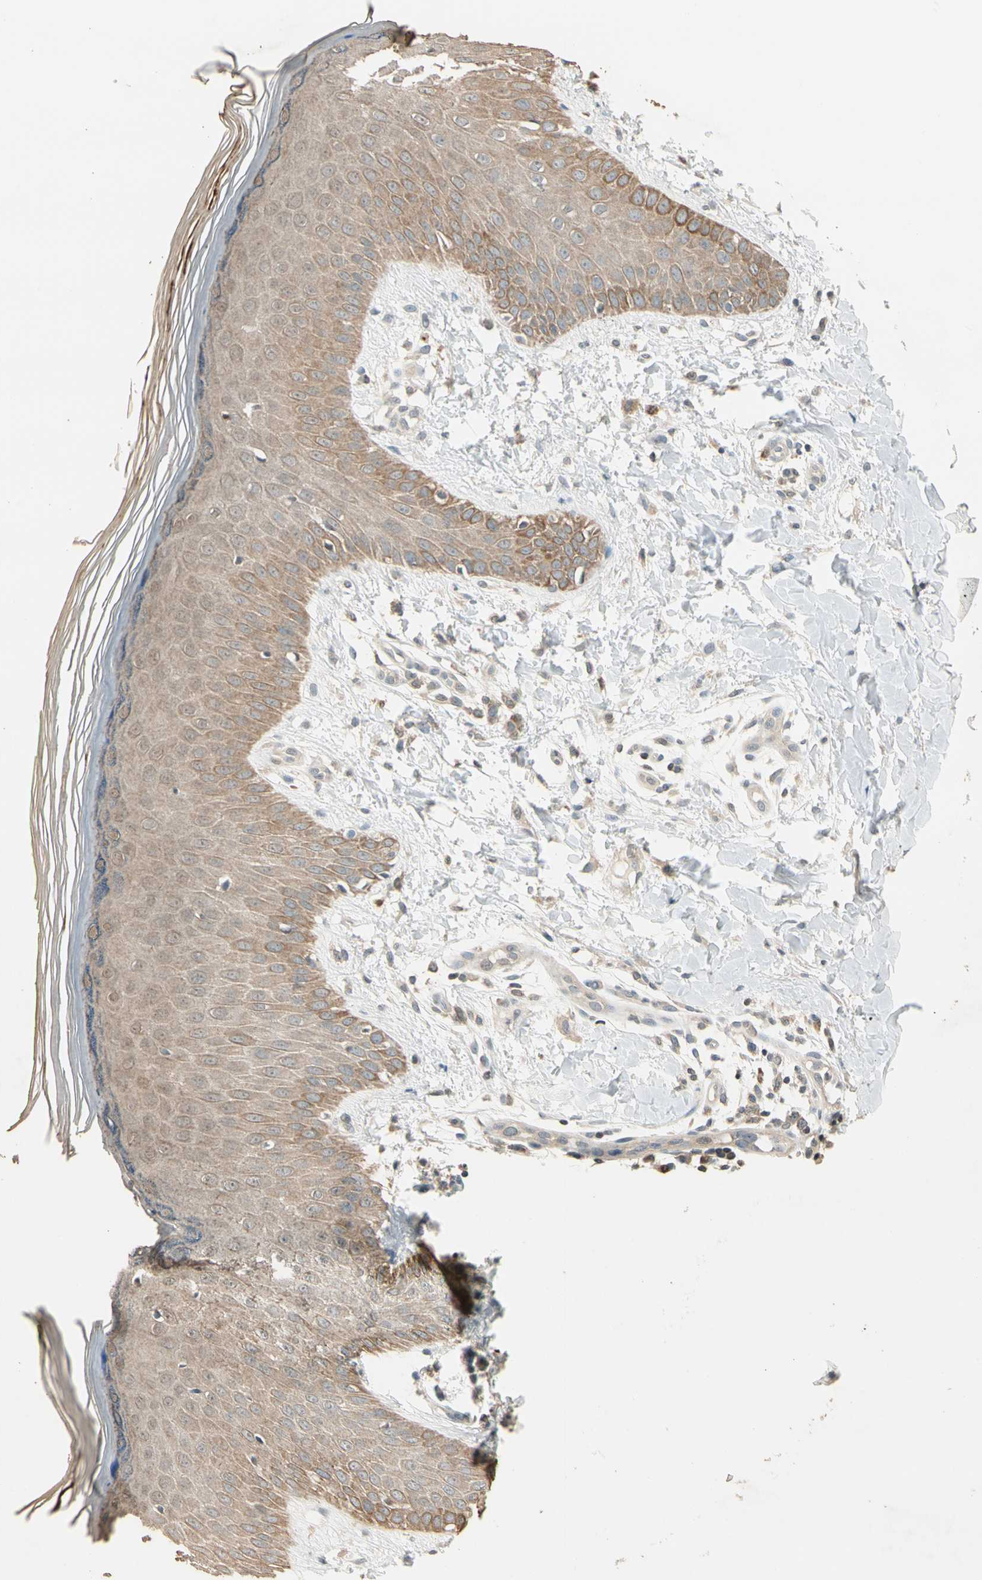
{"staining": {"intensity": "moderate", "quantity": ">75%", "location": "cytoplasmic/membranous"}, "tissue": "skin", "cell_type": "Epidermal cells", "image_type": "normal", "snomed": [{"axis": "morphology", "description": "Normal tissue, NOS"}, {"axis": "morphology", "description": "Inflammation, NOS"}, {"axis": "topography", "description": "Soft tissue"}, {"axis": "topography", "description": "Anal"}], "caption": "Immunohistochemistry (IHC) histopathology image of unremarkable skin stained for a protein (brown), which shows medium levels of moderate cytoplasmic/membranous expression in approximately >75% of epidermal cells.", "gene": "MAP3K7", "patient": {"sex": "female", "age": 15}}